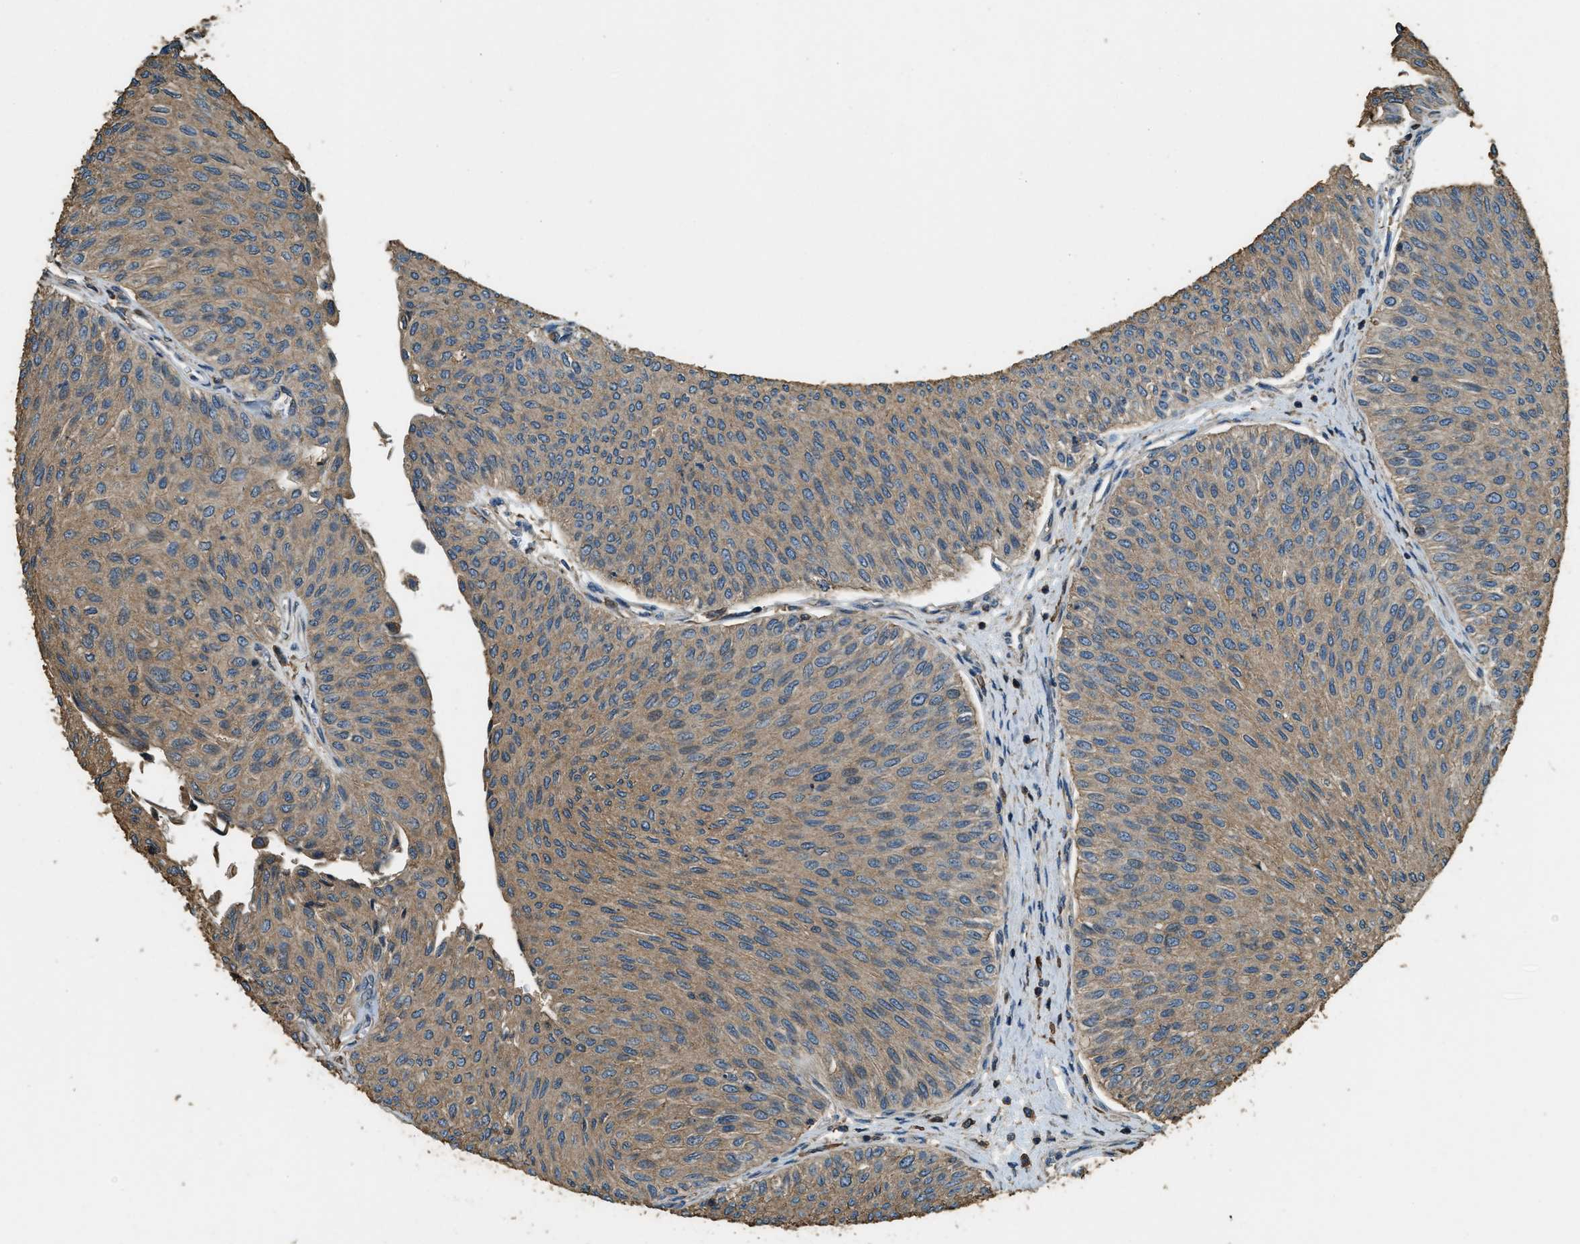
{"staining": {"intensity": "moderate", "quantity": ">75%", "location": "cytoplasmic/membranous"}, "tissue": "urothelial cancer", "cell_type": "Tumor cells", "image_type": "cancer", "snomed": [{"axis": "morphology", "description": "Urothelial carcinoma, Low grade"}, {"axis": "topography", "description": "Urinary bladder"}], "caption": "About >75% of tumor cells in urothelial cancer display moderate cytoplasmic/membranous protein staining as visualized by brown immunohistochemical staining.", "gene": "ERGIC1", "patient": {"sex": "male", "age": 78}}